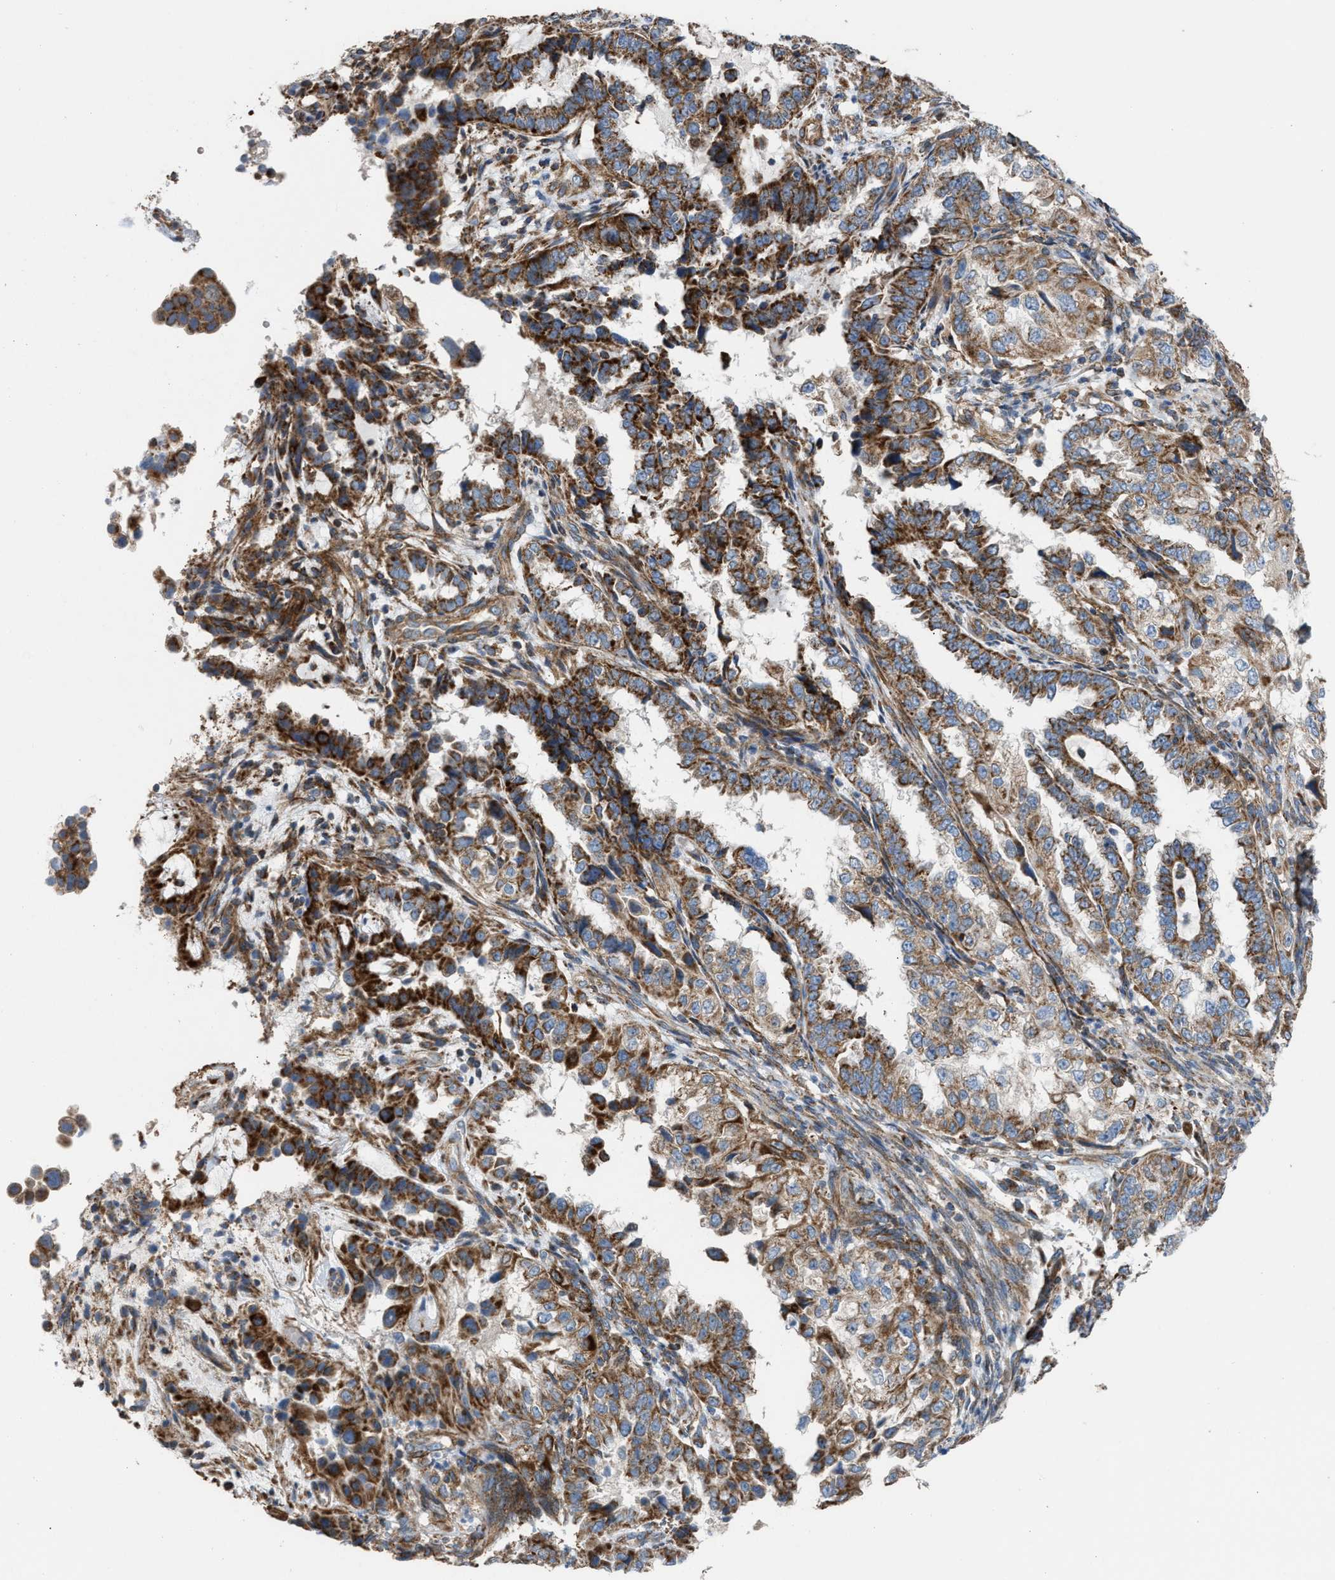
{"staining": {"intensity": "strong", "quantity": ">75%", "location": "cytoplasmic/membranous"}, "tissue": "endometrial cancer", "cell_type": "Tumor cells", "image_type": "cancer", "snomed": [{"axis": "morphology", "description": "Adenocarcinoma, NOS"}, {"axis": "topography", "description": "Endometrium"}], "caption": "A micrograph showing strong cytoplasmic/membranous positivity in approximately >75% of tumor cells in endometrial adenocarcinoma, as visualized by brown immunohistochemical staining.", "gene": "SLC10A3", "patient": {"sex": "female", "age": 85}}